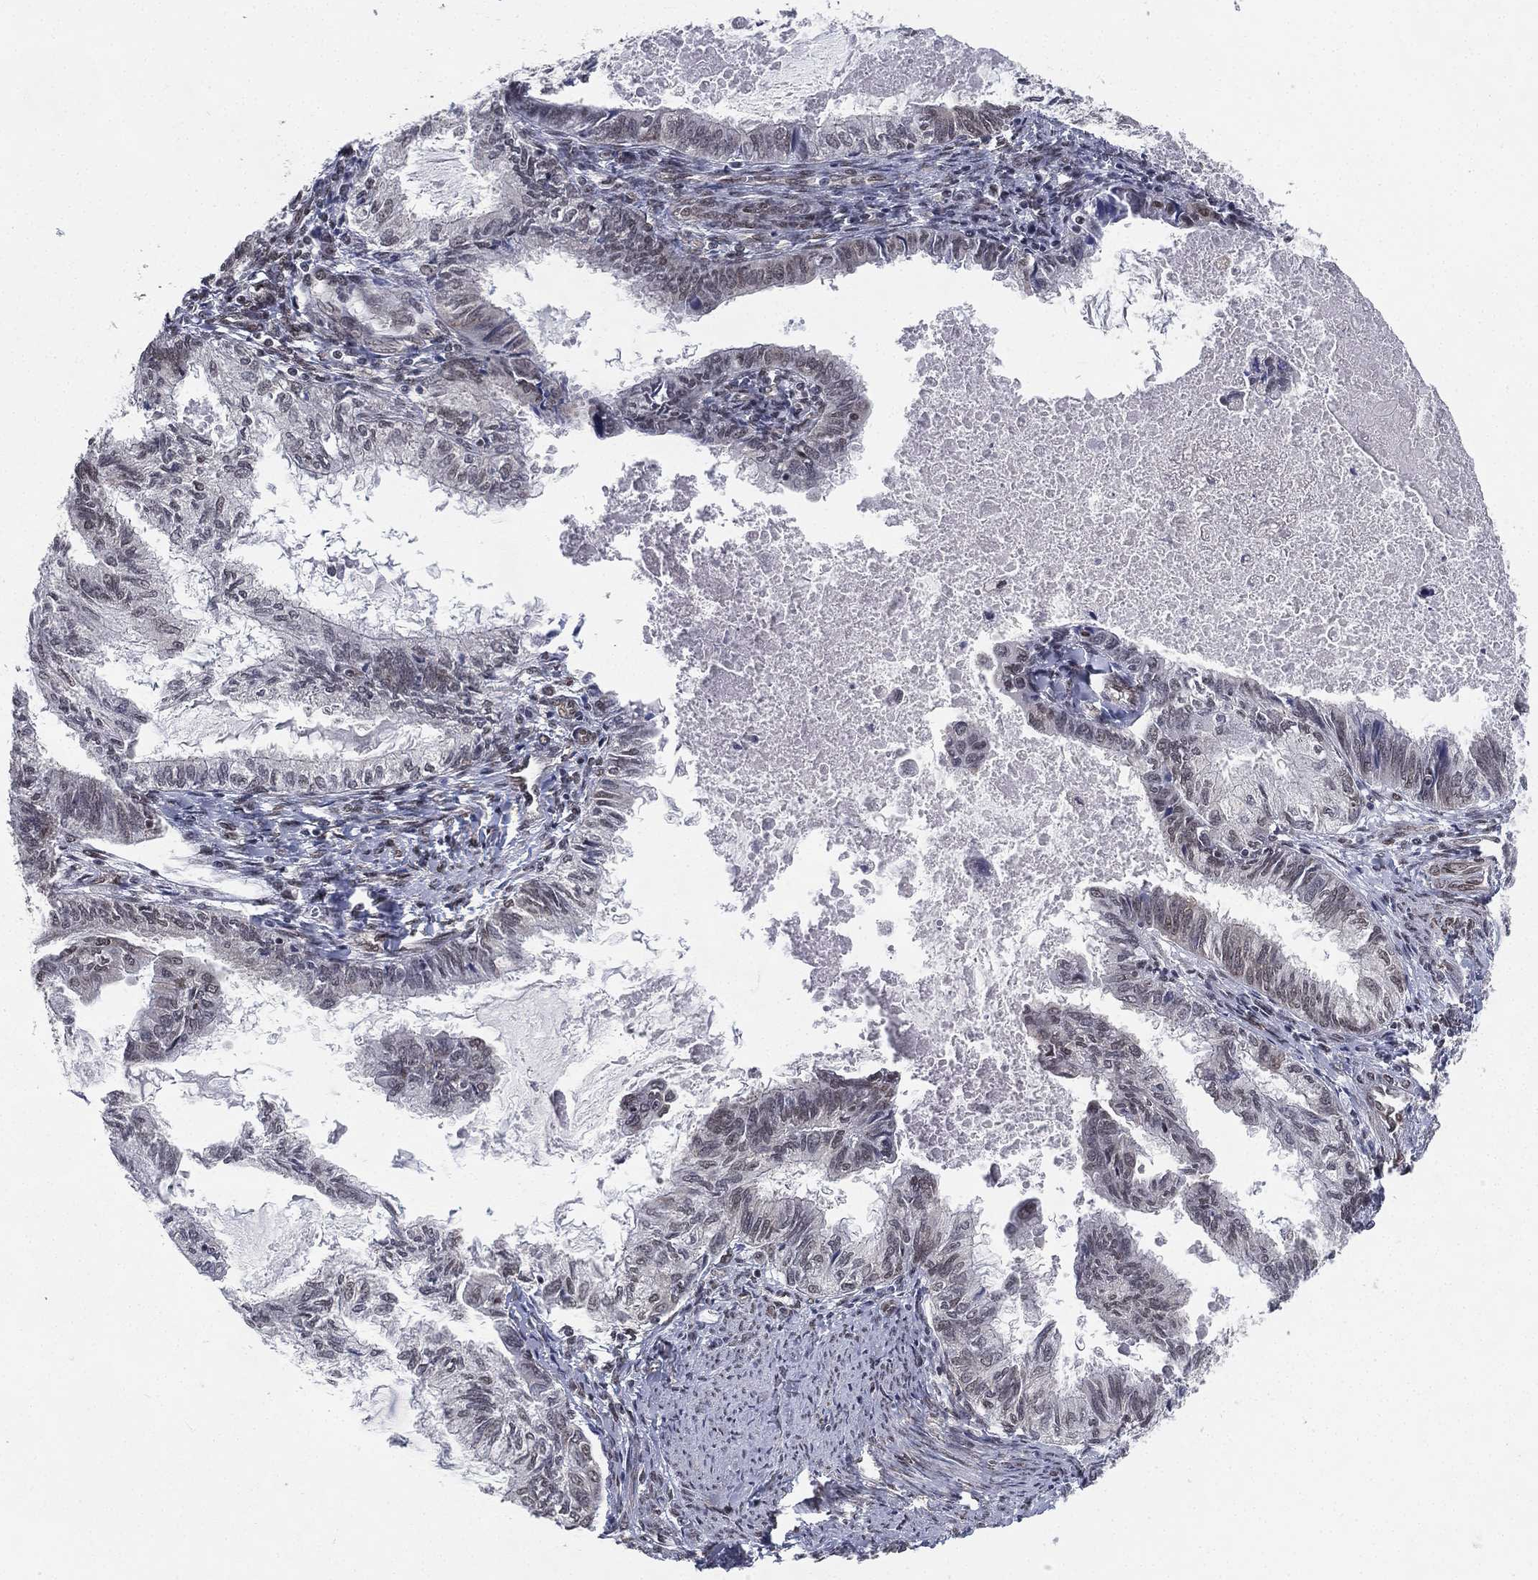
{"staining": {"intensity": "negative", "quantity": "none", "location": "none"}, "tissue": "endometrial cancer", "cell_type": "Tumor cells", "image_type": "cancer", "snomed": [{"axis": "morphology", "description": "Adenocarcinoma, NOS"}, {"axis": "topography", "description": "Endometrium"}], "caption": "There is no significant positivity in tumor cells of endometrial cancer.", "gene": "FUBP3", "patient": {"sex": "female", "age": 86}}